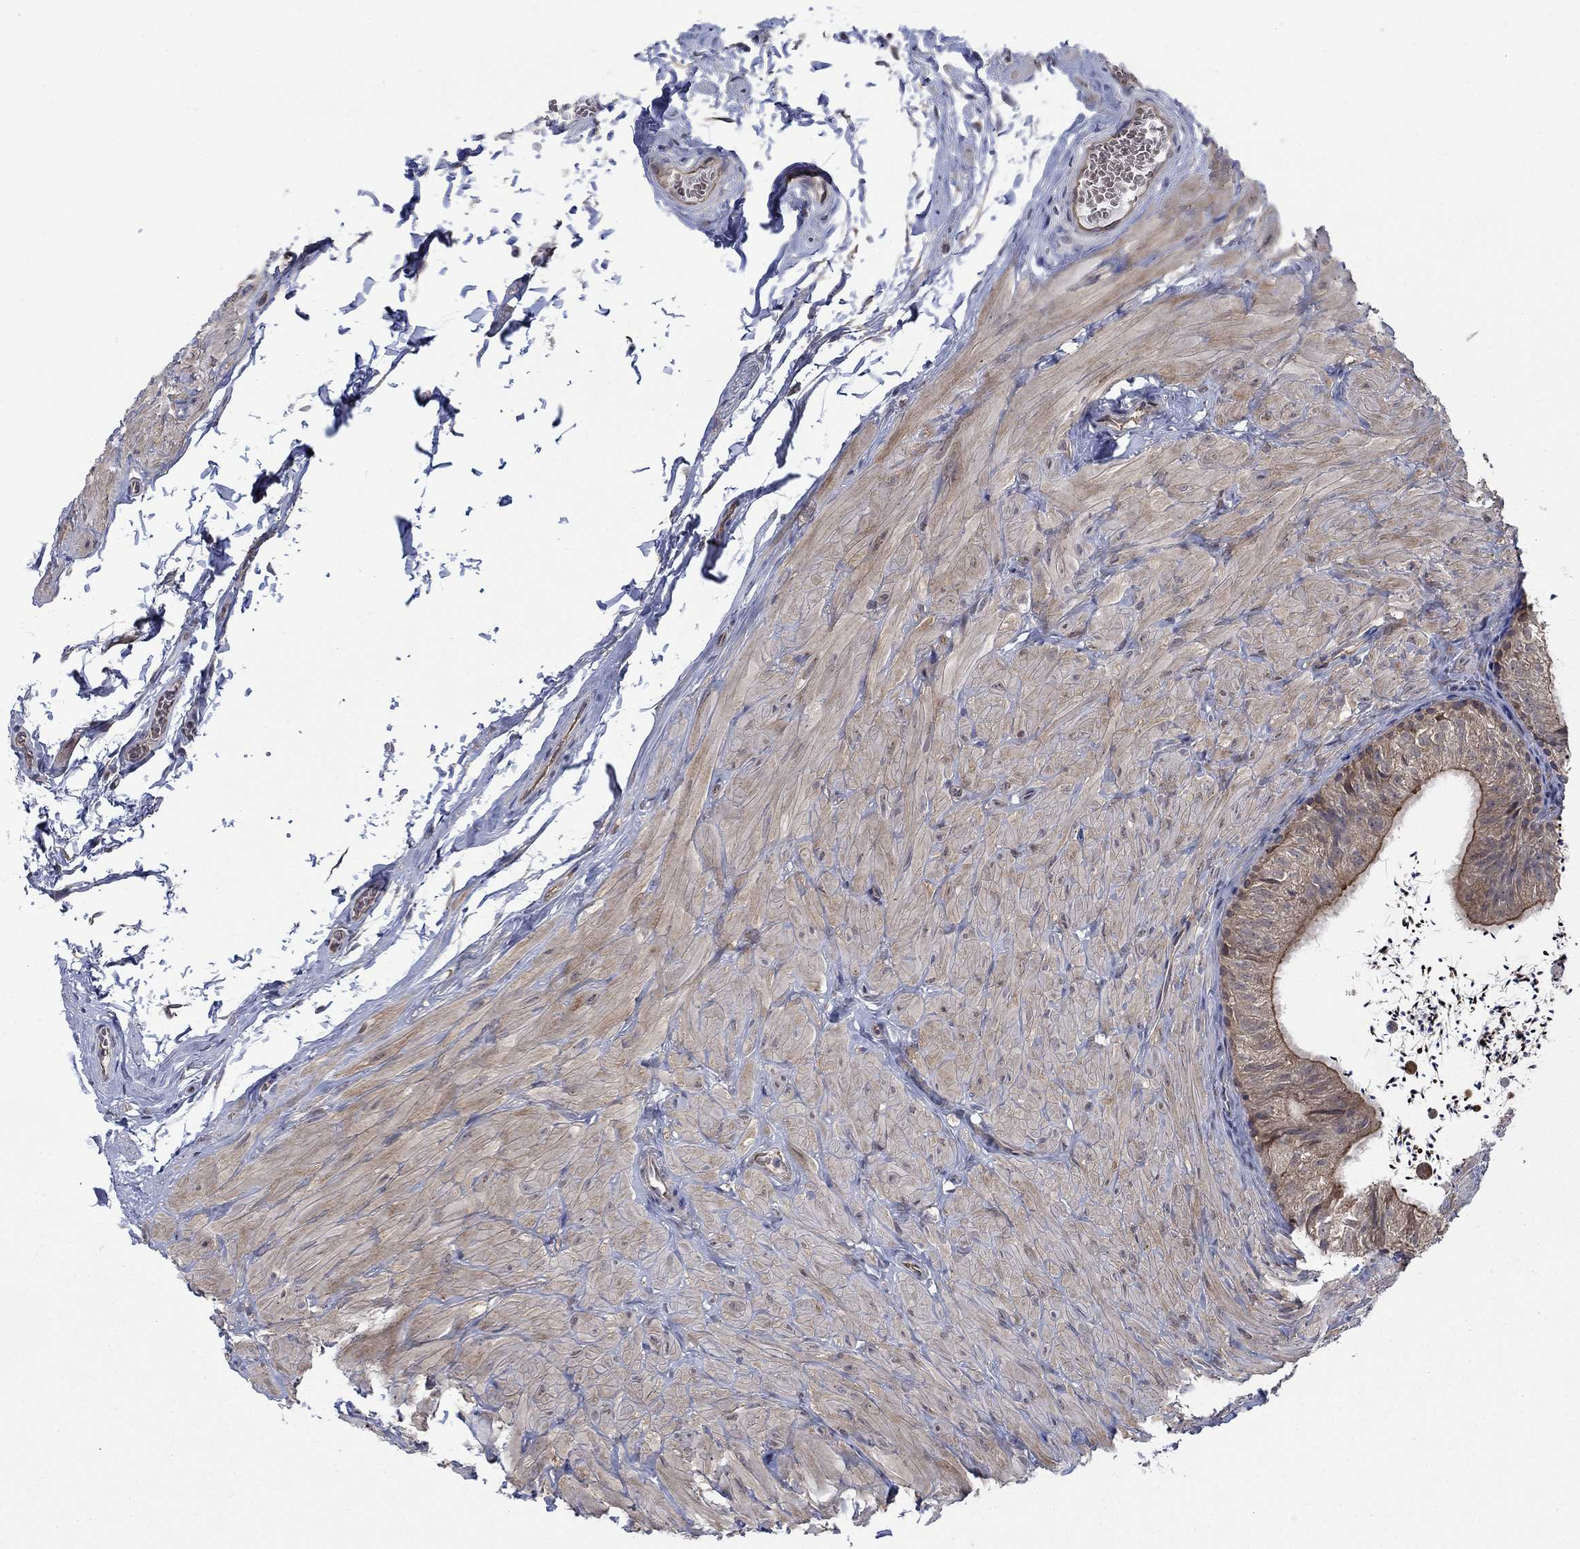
{"staining": {"intensity": "moderate", "quantity": "25%-75%", "location": "cytoplasmic/membranous"}, "tissue": "epididymis", "cell_type": "Glandular cells", "image_type": "normal", "snomed": [{"axis": "morphology", "description": "Normal tissue, NOS"}, {"axis": "topography", "description": "Epididymis"}], "caption": "Immunohistochemistry (IHC) (DAB) staining of normal human epididymis reveals moderate cytoplasmic/membranous protein positivity in approximately 25%-75% of glandular cells.", "gene": "PDZD2", "patient": {"sex": "male", "age": 32}}